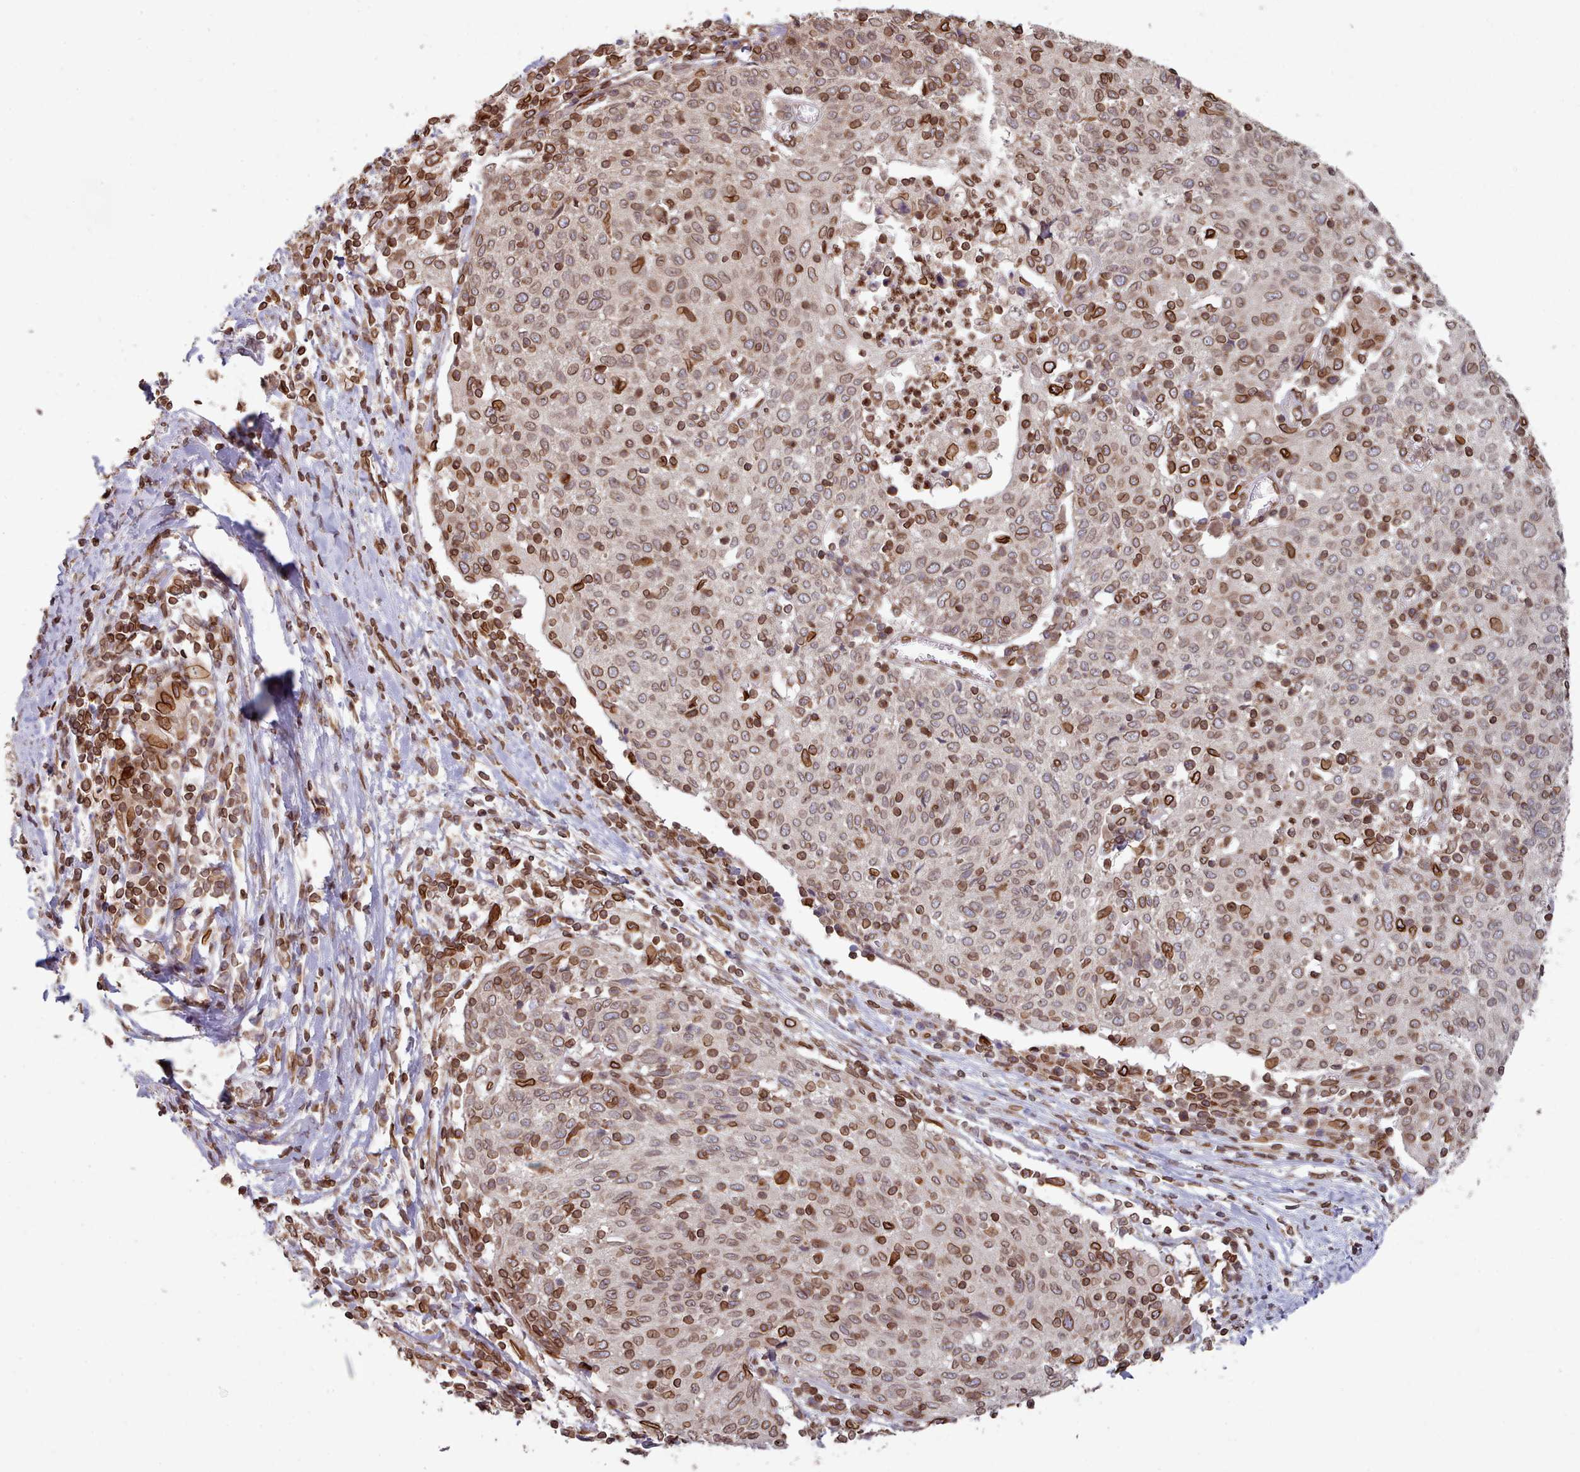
{"staining": {"intensity": "moderate", "quantity": ">75%", "location": "cytoplasmic/membranous,nuclear"}, "tissue": "cervical cancer", "cell_type": "Tumor cells", "image_type": "cancer", "snomed": [{"axis": "morphology", "description": "Squamous cell carcinoma, NOS"}, {"axis": "topography", "description": "Cervix"}], "caption": "This is an image of immunohistochemistry staining of cervical cancer, which shows moderate positivity in the cytoplasmic/membranous and nuclear of tumor cells.", "gene": "TOR1AIP1", "patient": {"sex": "female", "age": 52}}